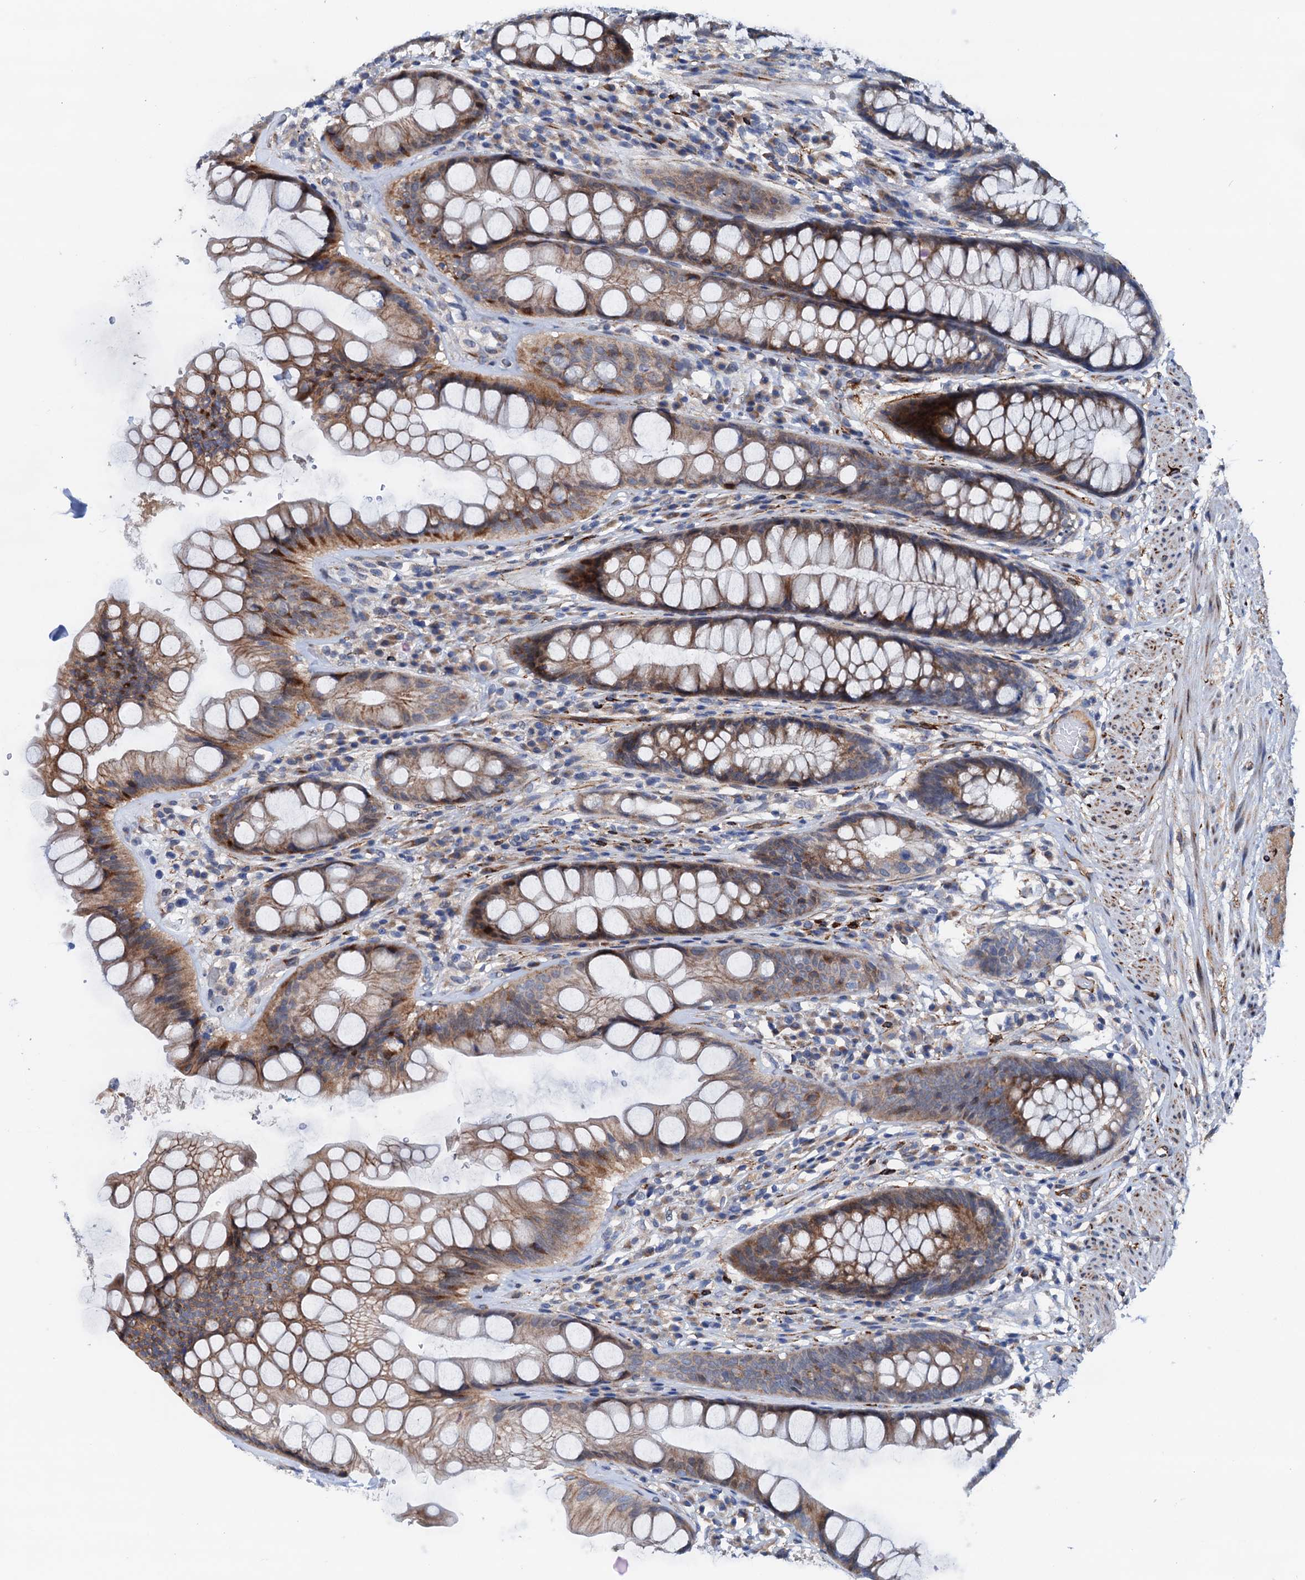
{"staining": {"intensity": "moderate", "quantity": ">75%", "location": "cytoplasmic/membranous"}, "tissue": "rectum", "cell_type": "Glandular cells", "image_type": "normal", "snomed": [{"axis": "morphology", "description": "Normal tissue, NOS"}, {"axis": "topography", "description": "Rectum"}], "caption": "Immunohistochemical staining of benign rectum displays >75% levels of moderate cytoplasmic/membranous protein expression in approximately >75% of glandular cells.", "gene": "RASSF9", "patient": {"sex": "male", "age": 74}}